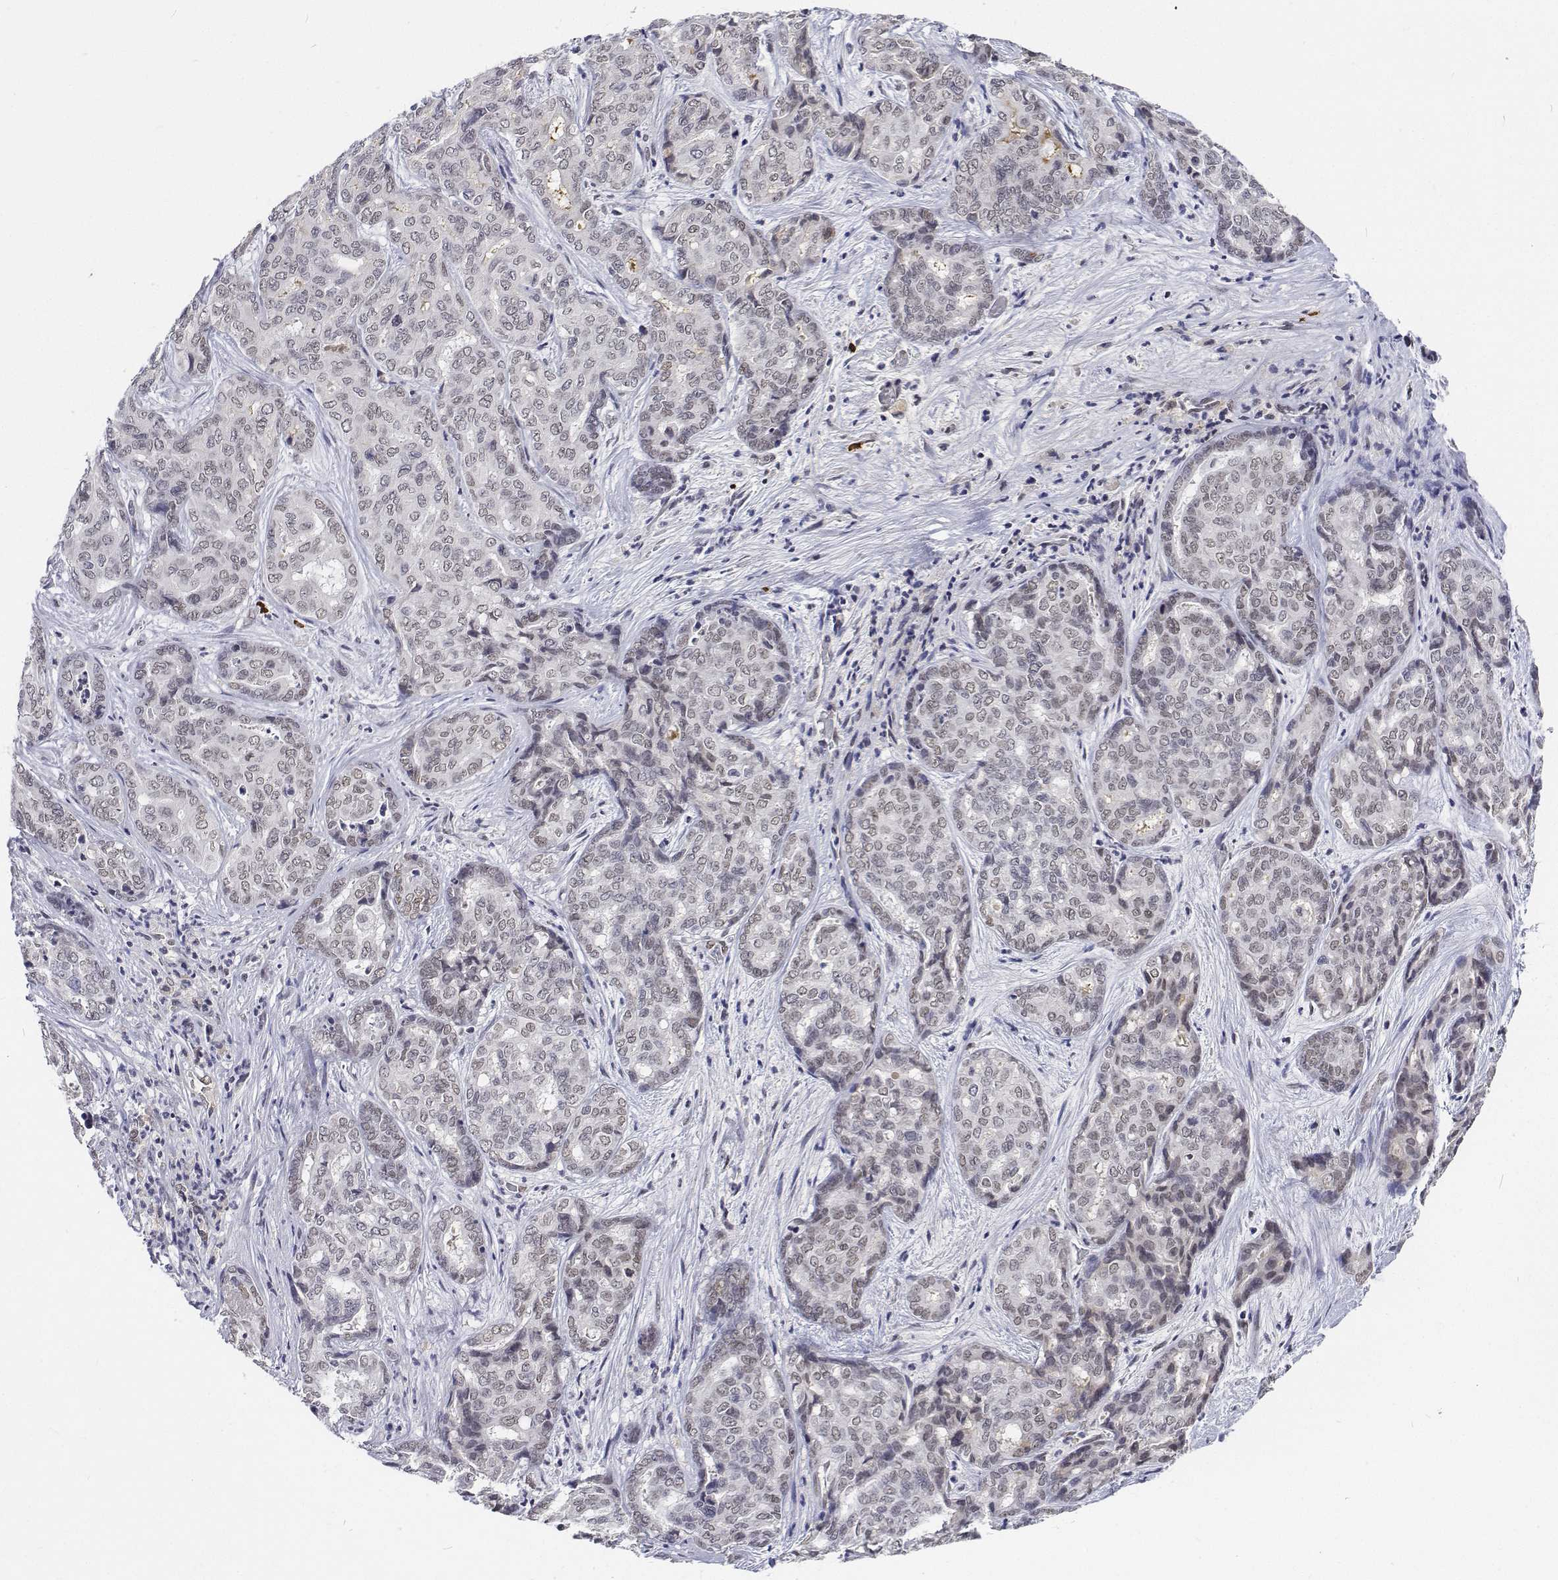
{"staining": {"intensity": "negative", "quantity": "none", "location": "none"}, "tissue": "liver cancer", "cell_type": "Tumor cells", "image_type": "cancer", "snomed": [{"axis": "morphology", "description": "Cholangiocarcinoma"}, {"axis": "topography", "description": "Liver"}], "caption": "Tumor cells are negative for protein expression in human cholangiocarcinoma (liver). The staining is performed using DAB (3,3'-diaminobenzidine) brown chromogen with nuclei counter-stained in using hematoxylin.", "gene": "ATRX", "patient": {"sex": "female", "age": 64}}